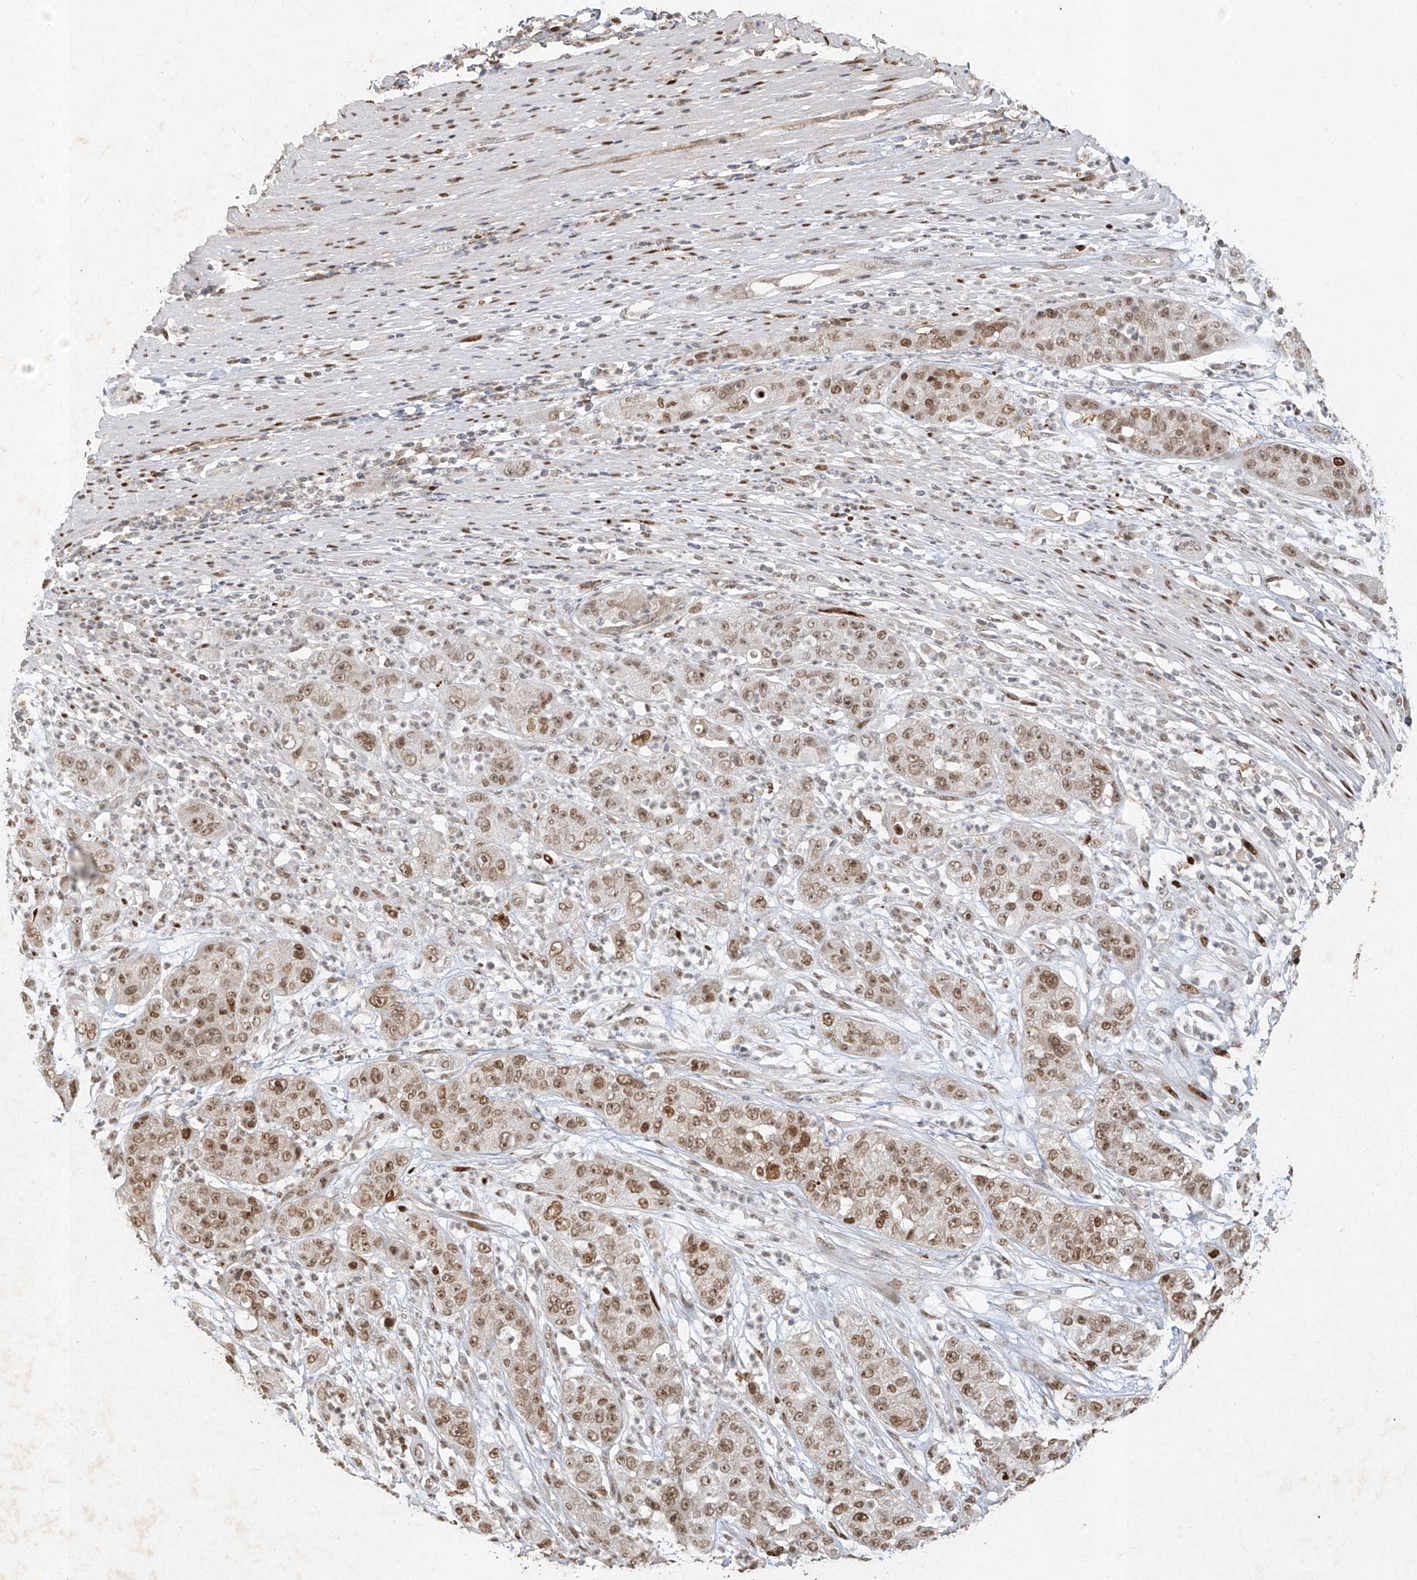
{"staining": {"intensity": "moderate", "quantity": ">75%", "location": "nuclear"}, "tissue": "pancreatic cancer", "cell_type": "Tumor cells", "image_type": "cancer", "snomed": [{"axis": "morphology", "description": "Adenocarcinoma, NOS"}, {"axis": "topography", "description": "Pancreas"}], "caption": "Moderate nuclear expression for a protein is identified in about >75% of tumor cells of pancreatic cancer (adenocarcinoma) using immunohistochemistry (IHC).", "gene": "ATRIP", "patient": {"sex": "female", "age": 78}}